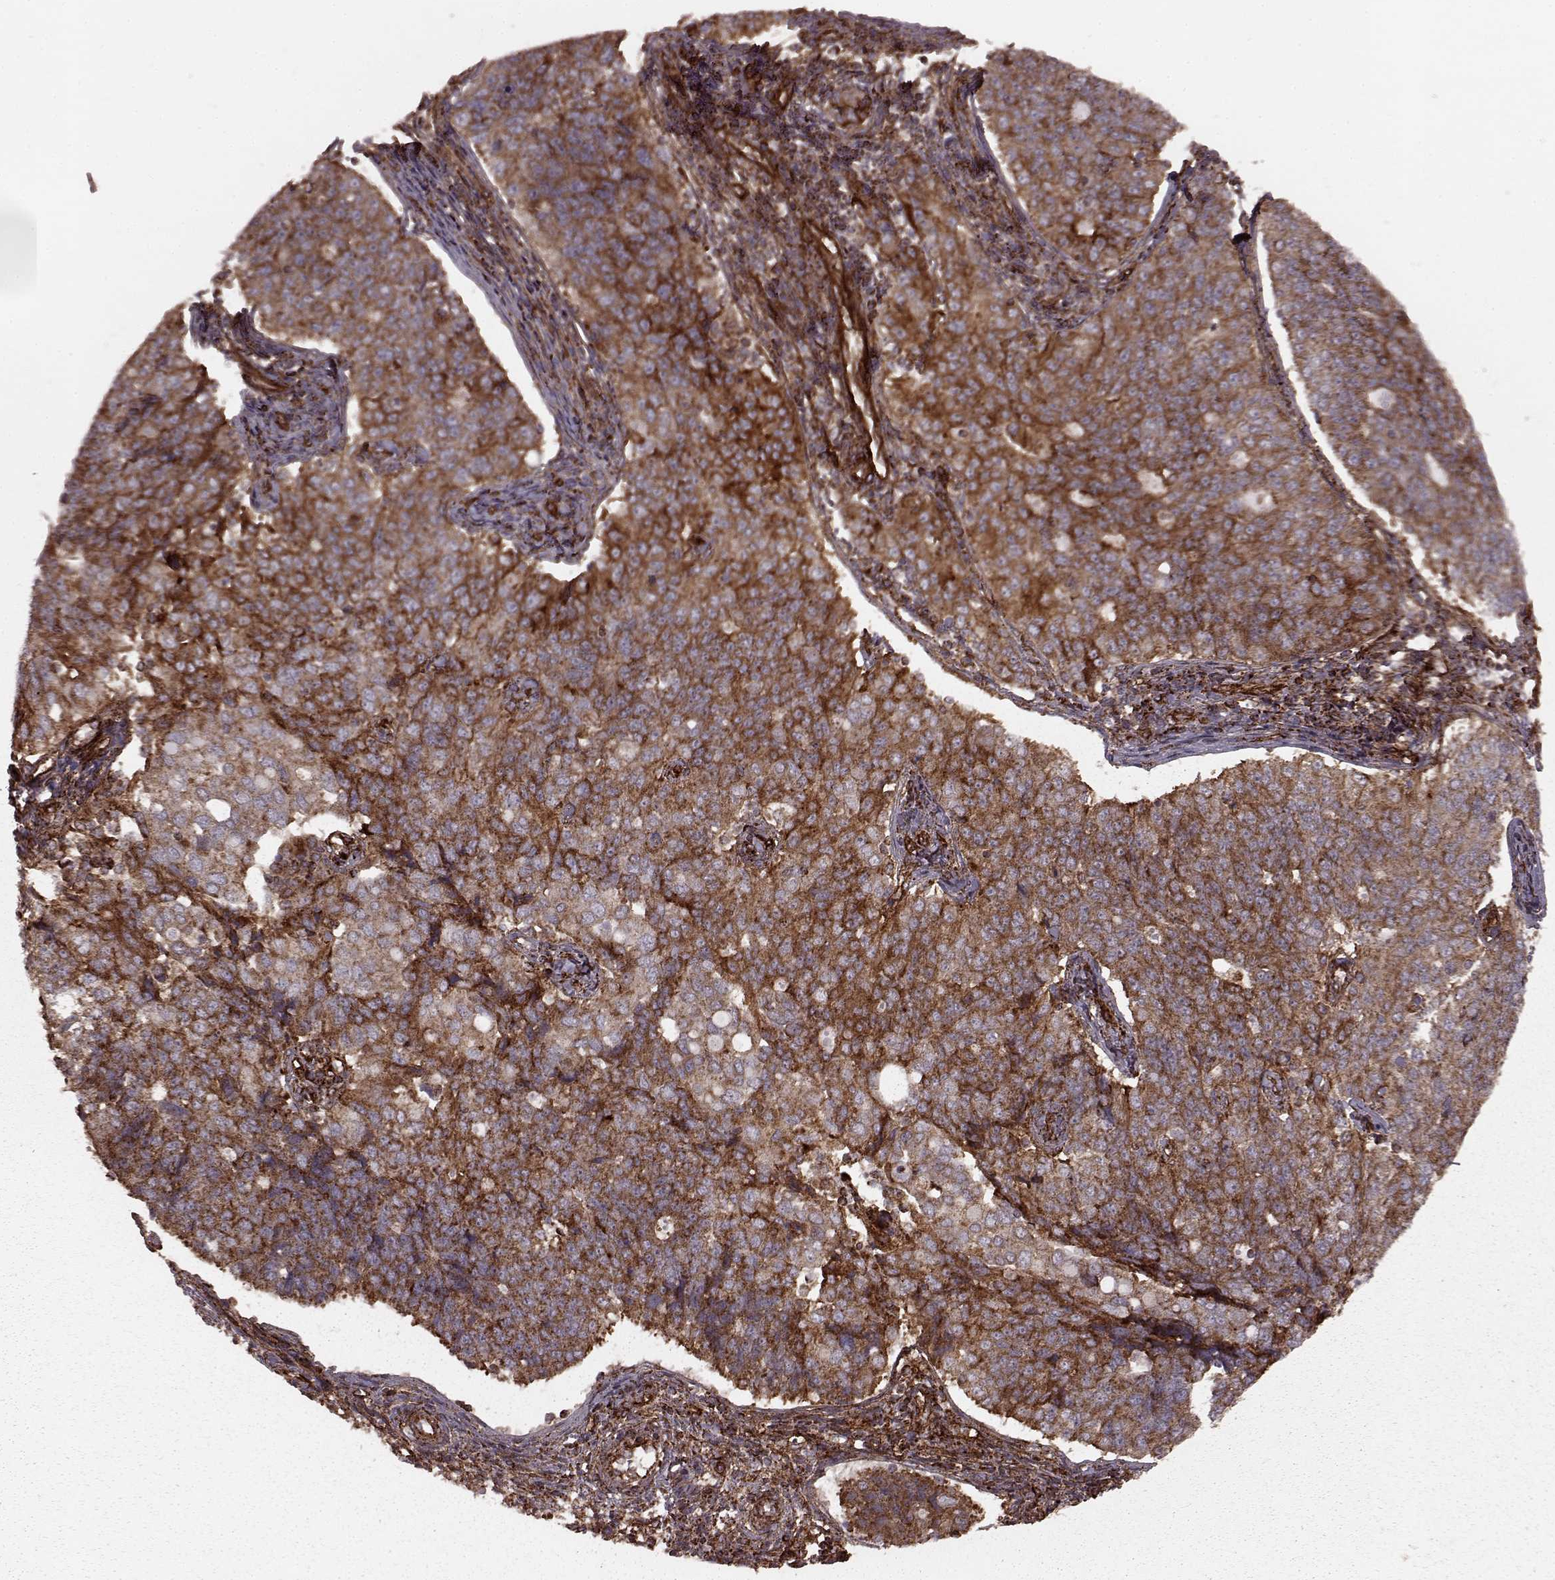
{"staining": {"intensity": "moderate", "quantity": ">75%", "location": "cytoplasmic/membranous"}, "tissue": "endometrial cancer", "cell_type": "Tumor cells", "image_type": "cancer", "snomed": [{"axis": "morphology", "description": "Adenocarcinoma, NOS"}, {"axis": "topography", "description": "Endometrium"}], "caption": "Human endometrial adenocarcinoma stained for a protein (brown) reveals moderate cytoplasmic/membranous positive staining in about >75% of tumor cells.", "gene": "FXN", "patient": {"sex": "female", "age": 43}}